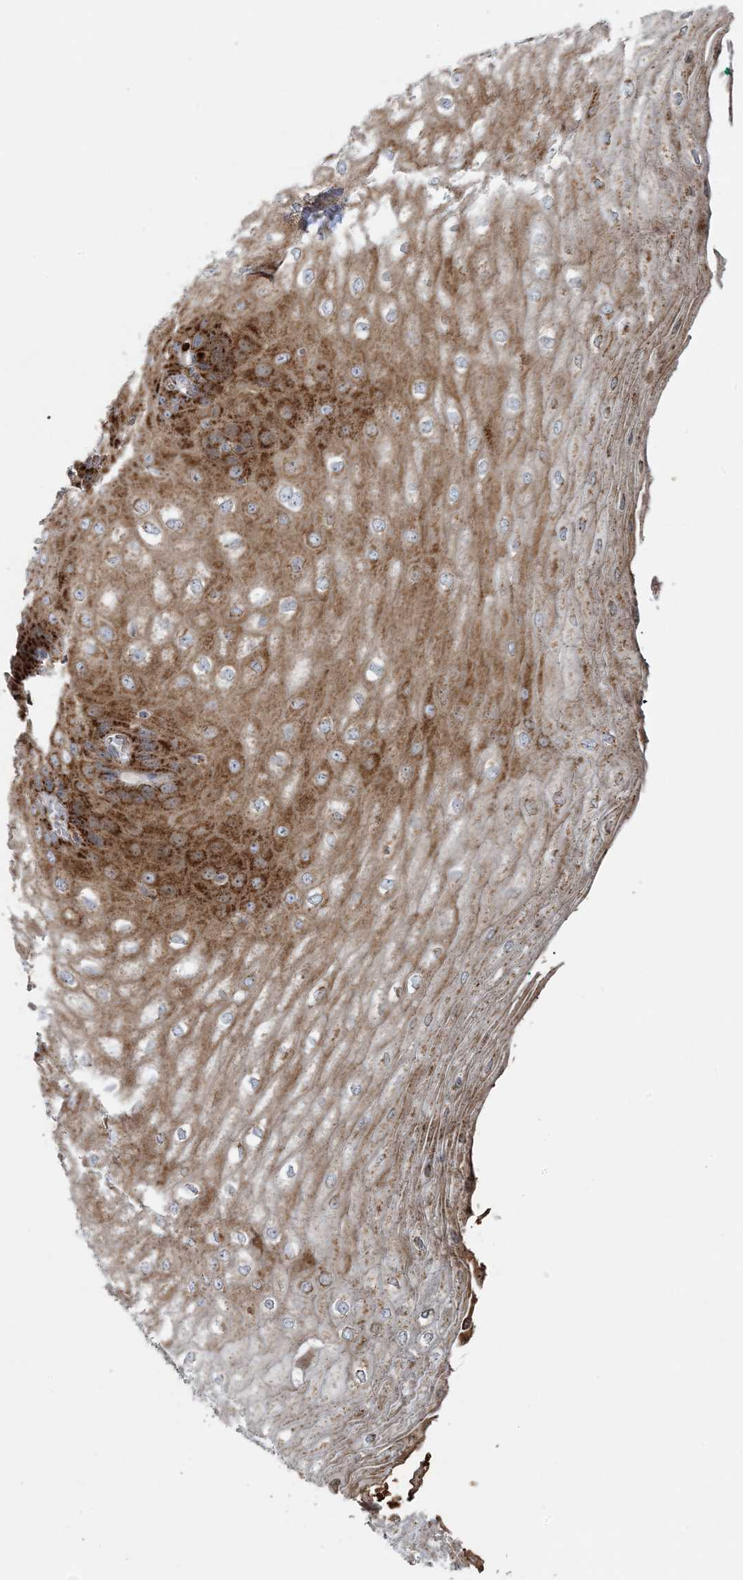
{"staining": {"intensity": "moderate", "quantity": ">75%", "location": "cytoplasmic/membranous"}, "tissue": "esophagus", "cell_type": "Squamous epithelial cells", "image_type": "normal", "snomed": [{"axis": "morphology", "description": "Normal tissue, NOS"}, {"axis": "topography", "description": "Esophagus"}], "caption": "DAB (3,3'-diaminobenzidine) immunohistochemical staining of benign esophagus shows moderate cytoplasmic/membranous protein expression in about >75% of squamous epithelial cells. The protein is shown in brown color, while the nuclei are stained blue.", "gene": "PIK3R4", "patient": {"sex": "male", "age": 60}}